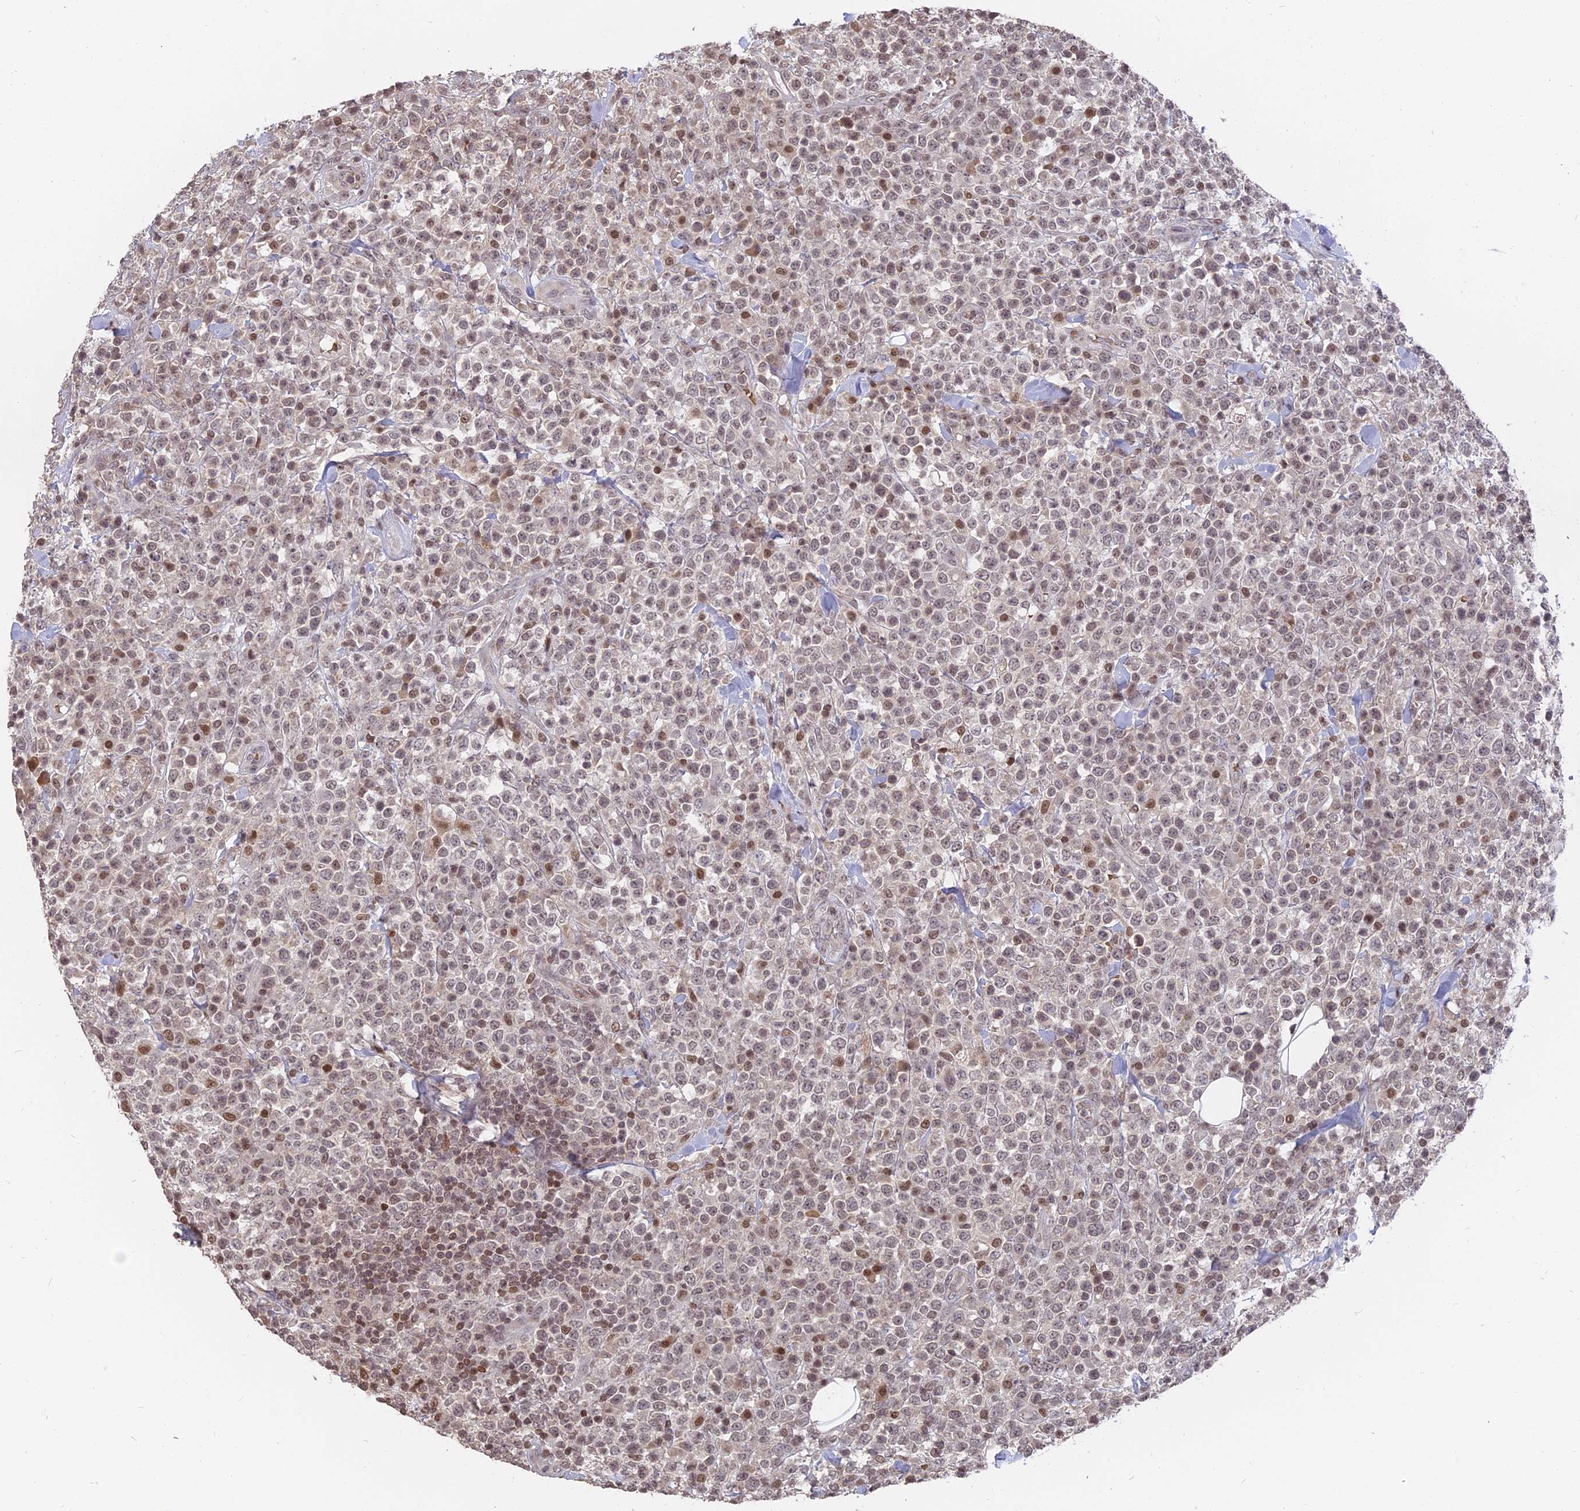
{"staining": {"intensity": "weak", "quantity": "25%-75%", "location": "nuclear"}, "tissue": "lymphoma", "cell_type": "Tumor cells", "image_type": "cancer", "snomed": [{"axis": "morphology", "description": "Malignant lymphoma, non-Hodgkin's type, High grade"}, {"axis": "topography", "description": "Colon"}], "caption": "This image displays immunohistochemistry (IHC) staining of malignant lymphoma, non-Hodgkin's type (high-grade), with low weak nuclear staining in about 25%-75% of tumor cells.", "gene": "NR1H3", "patient": {"sex": "female", "age": 53}}